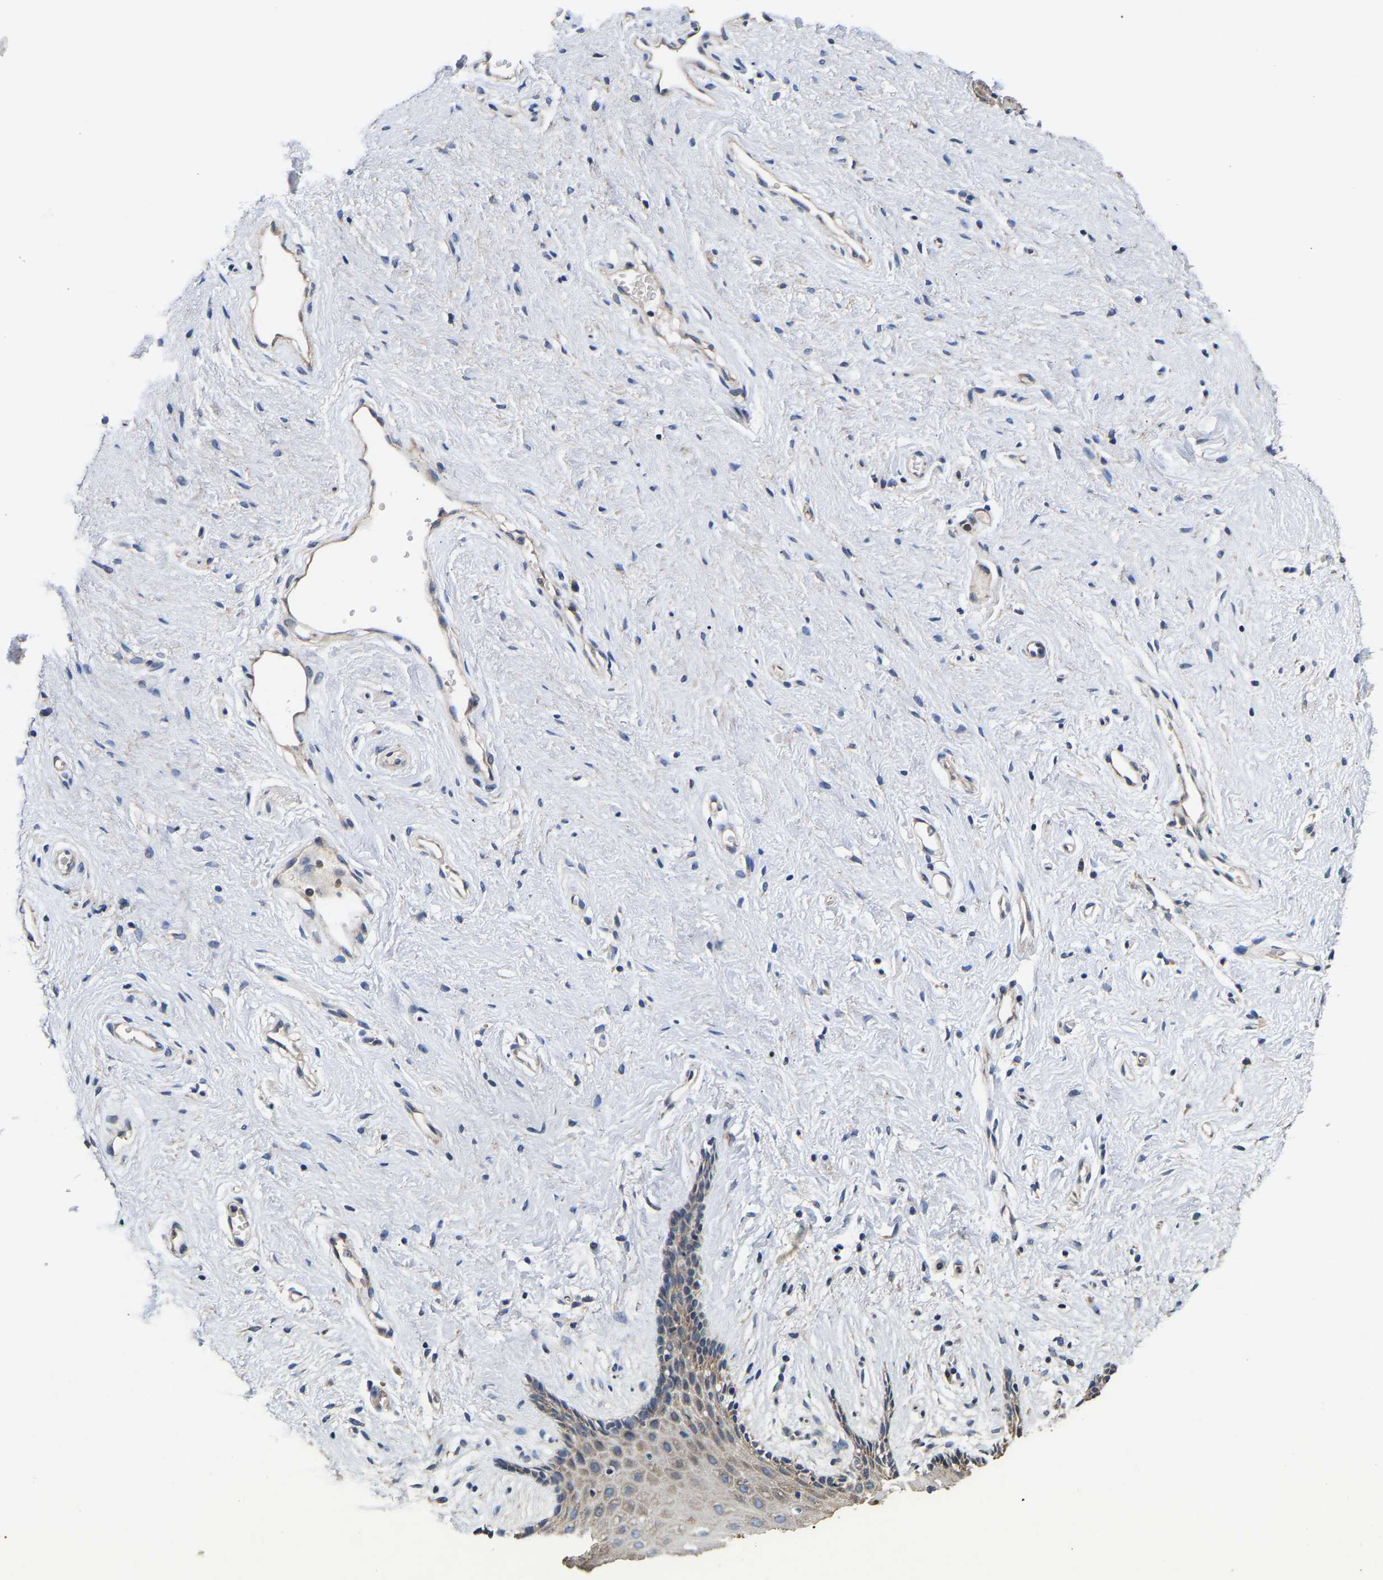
{"staining": {"intensity": "weak", "quantity": "<25%", "location": "cytoplasmic/membranous"}, "tissue": "vagina", "cell_type": "Squamous epithelial cells", "image_type": "normal", "snomed": [{"axis": "morphology", "description": "Normal tissue, NOS"}, {"axis": "topography", "description": "Vagina"}], "caption": "The image exhibits no significant positivity in squamous epithelial cells of vagina.", "gene": "AIMP2", "patient": {"sex": "female", "age": 44}}